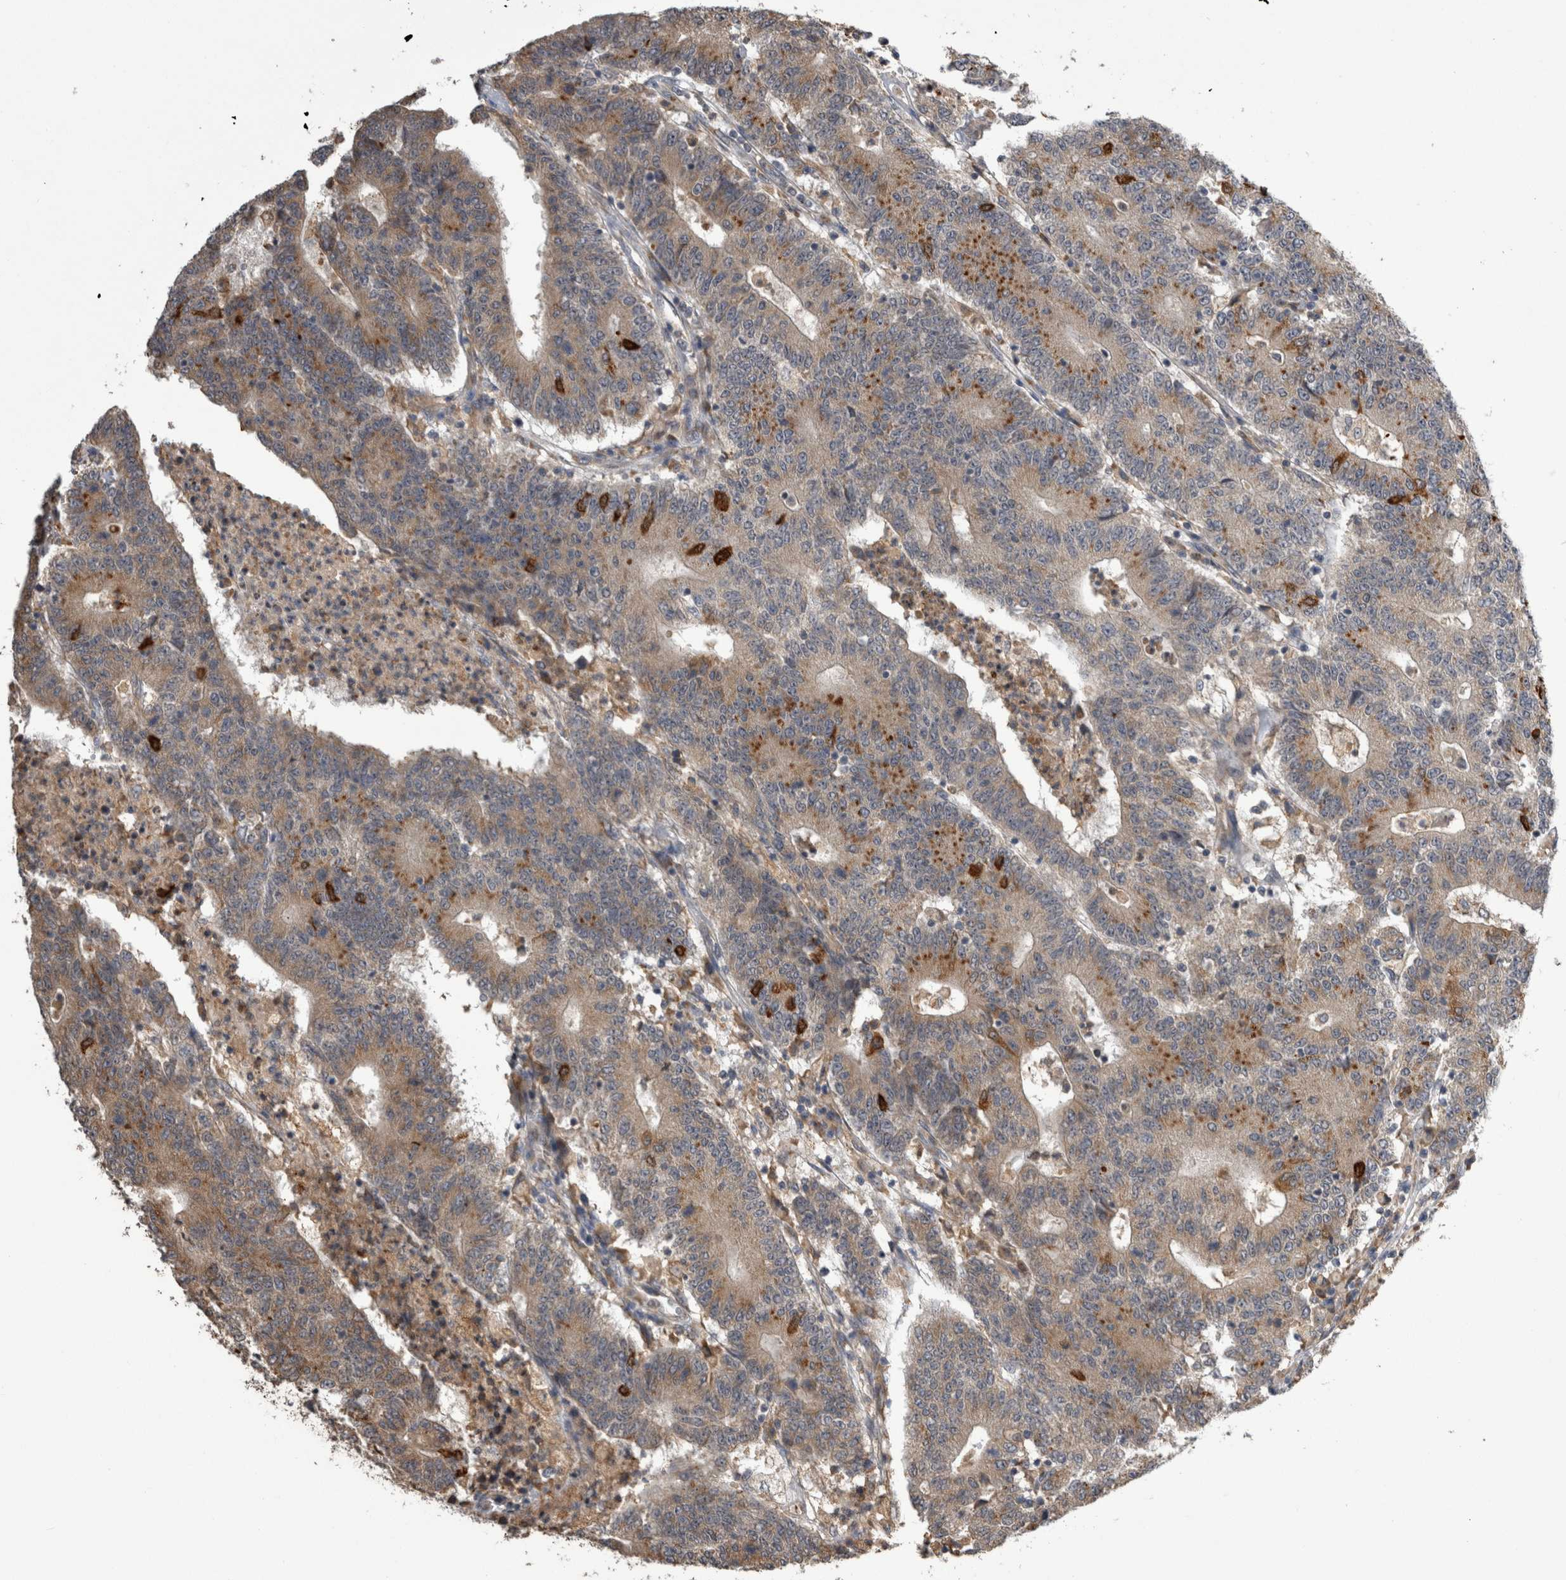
{"staining": {"intensity": "moderate", "quantity": "25%-75%", "location": "cytoplasmic/membranous"}, "tissue": "colorectal cancer", "cell_type": "Tumor cells", "image_type": "cancer", "snomed": [{"axis": "morphology", "description": "Normal tissue, NOS"}, {"axis": "morphology", "description": "Adenocarcinoma, NOS"}, {"axis": "topography", "description": "Colon"}], "caption": "Protein positivity by immunohistochemistry shows moderate cytoplasmic/membranous staining in about 25%-75% of tumor cells in adenocarcinoma (colorectal).", "gene": "ANXA13", "patient": {"sex": "female", "age": 75}}